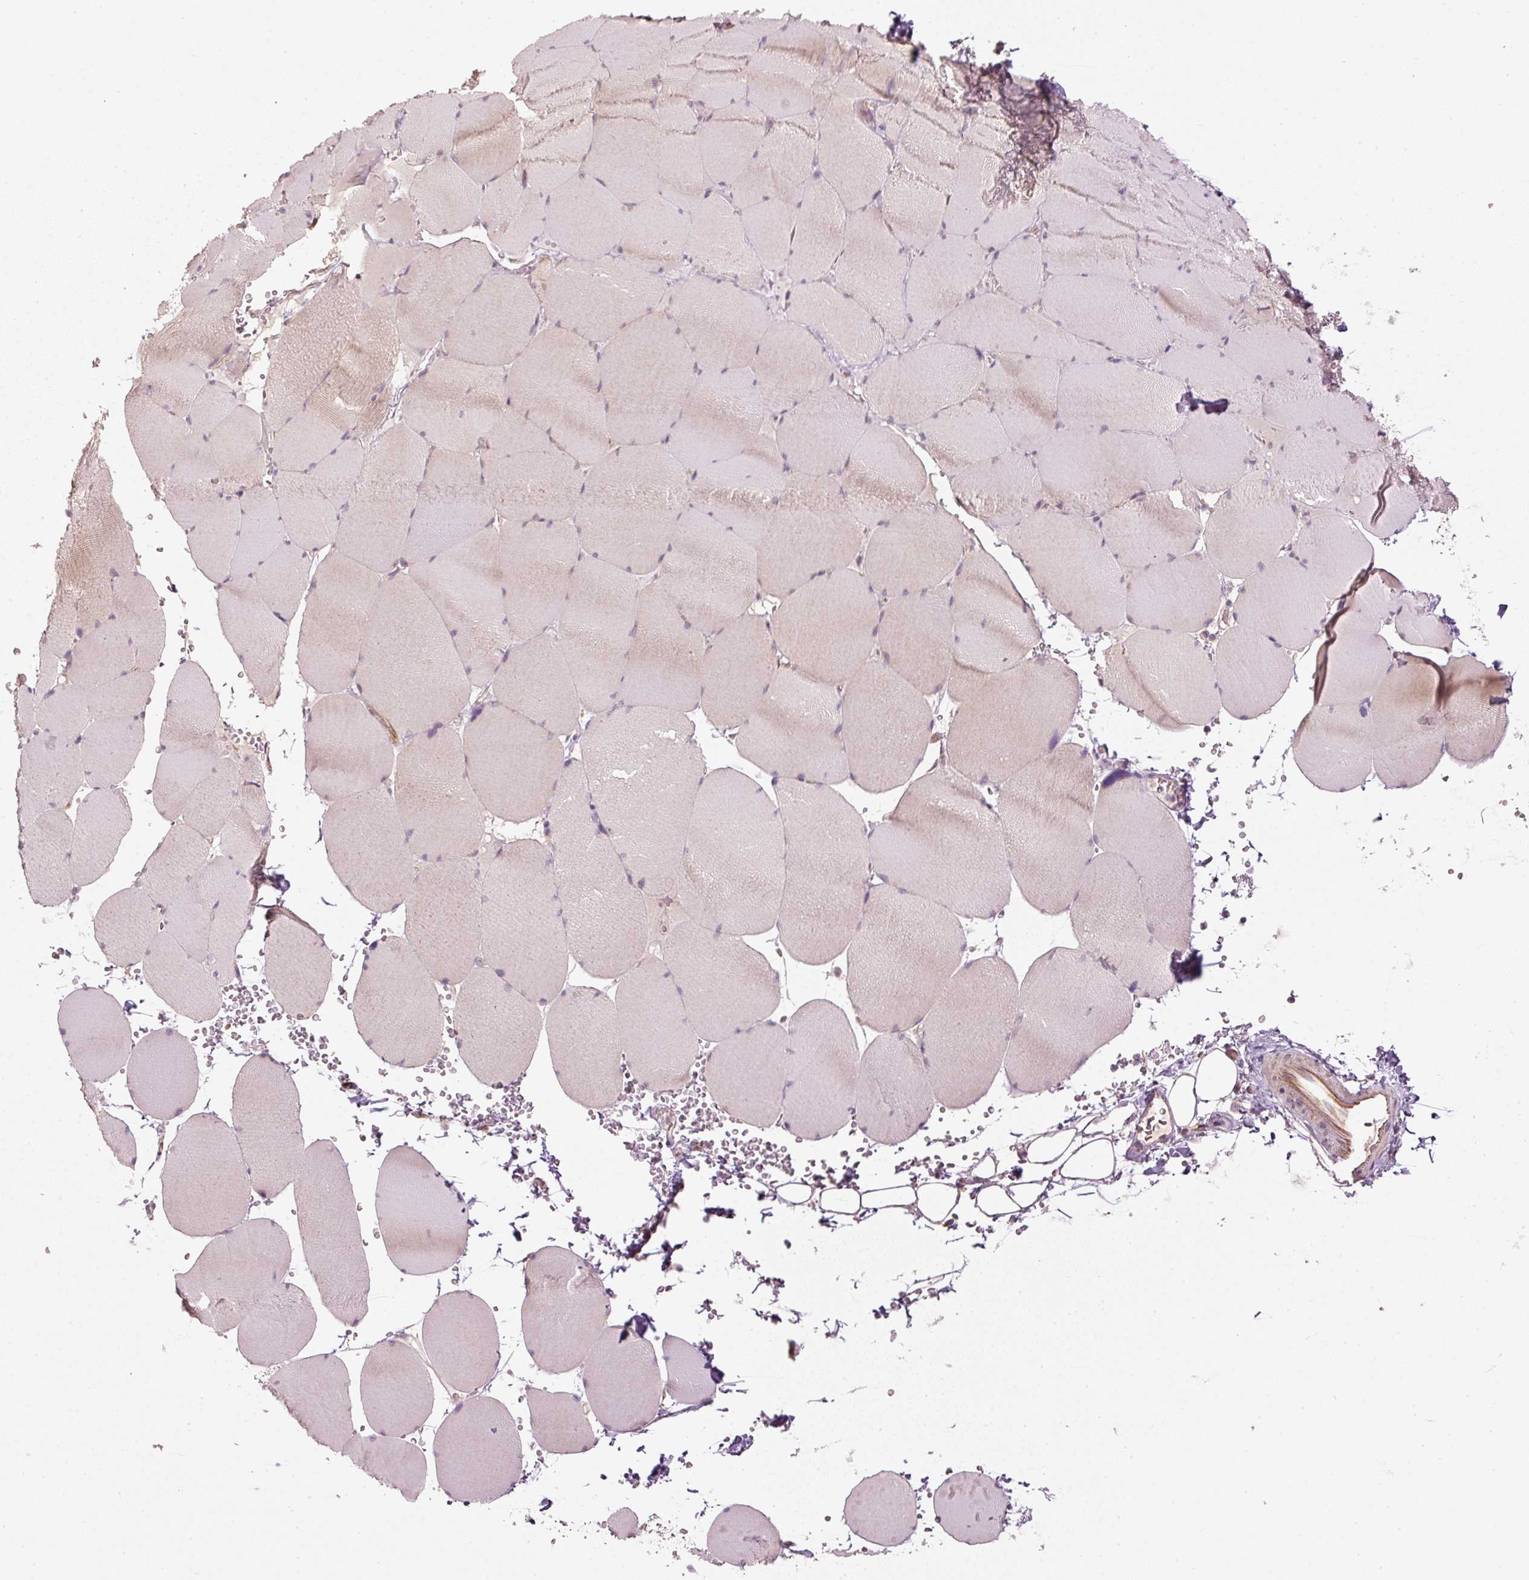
{"staining": {"intensity": "weak", "quantity": "25%-75%", "location": "cytoplasmic/membranous"}, "tissue": "skeletal muscle", "cell_type": "Myocytes", "image_type": "normal", "snomed": [{"axis": "morphology", "description": "Normal tissue, NOS"}, {"axis": "topography", "description": "Skeletal muscle"}, {"axis": "topography", "description": "Head-Neck"}], "caption": "This photomicrograph exhibits benign skeletal muscle stained with IHC to label a protein in brown. The cytoplasmic/membranous of myocytes show weak positivity for the protein. Nuclei are counter-stained blue.", "gene": "CDC20B", "patient": {"sex": "male", "age": 66}}